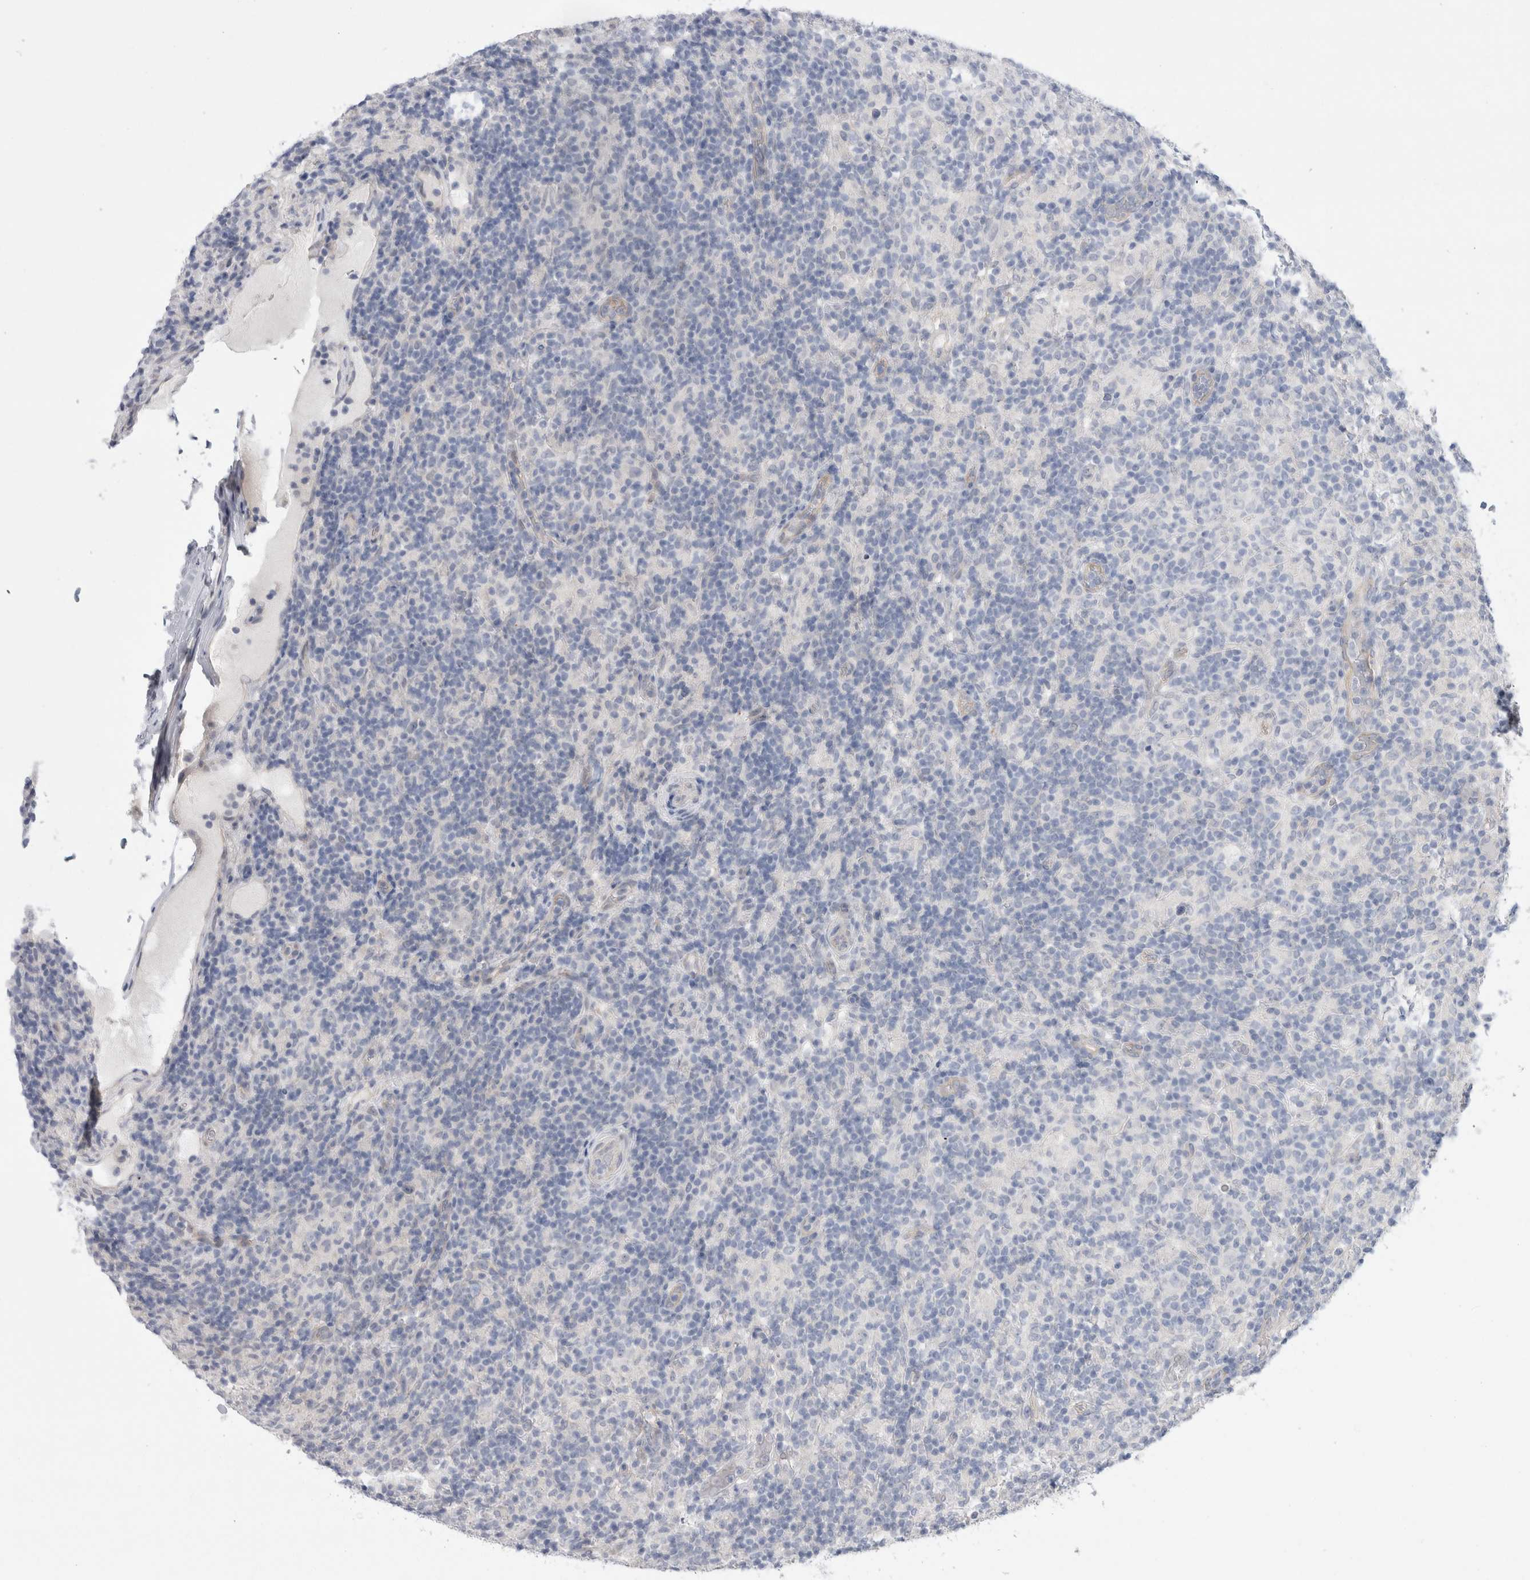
{"staining": {"intensity": "negative", "quantity": "none", "location": "none"}, "tissue": "lymphoma", "cell_type": "Tumor cells", "image_type": "cancer", "snomed": [{"axis": "morphology", "description": "Hodgkin's disease, NOS"}, {"axis": "topography", "description": "Lymph node"}], "caption": "Tumor cells show no significant staining in Hodgkin's disease.", "gene": "WIPF2", "patient": {"sex": "male", "age": 70}}